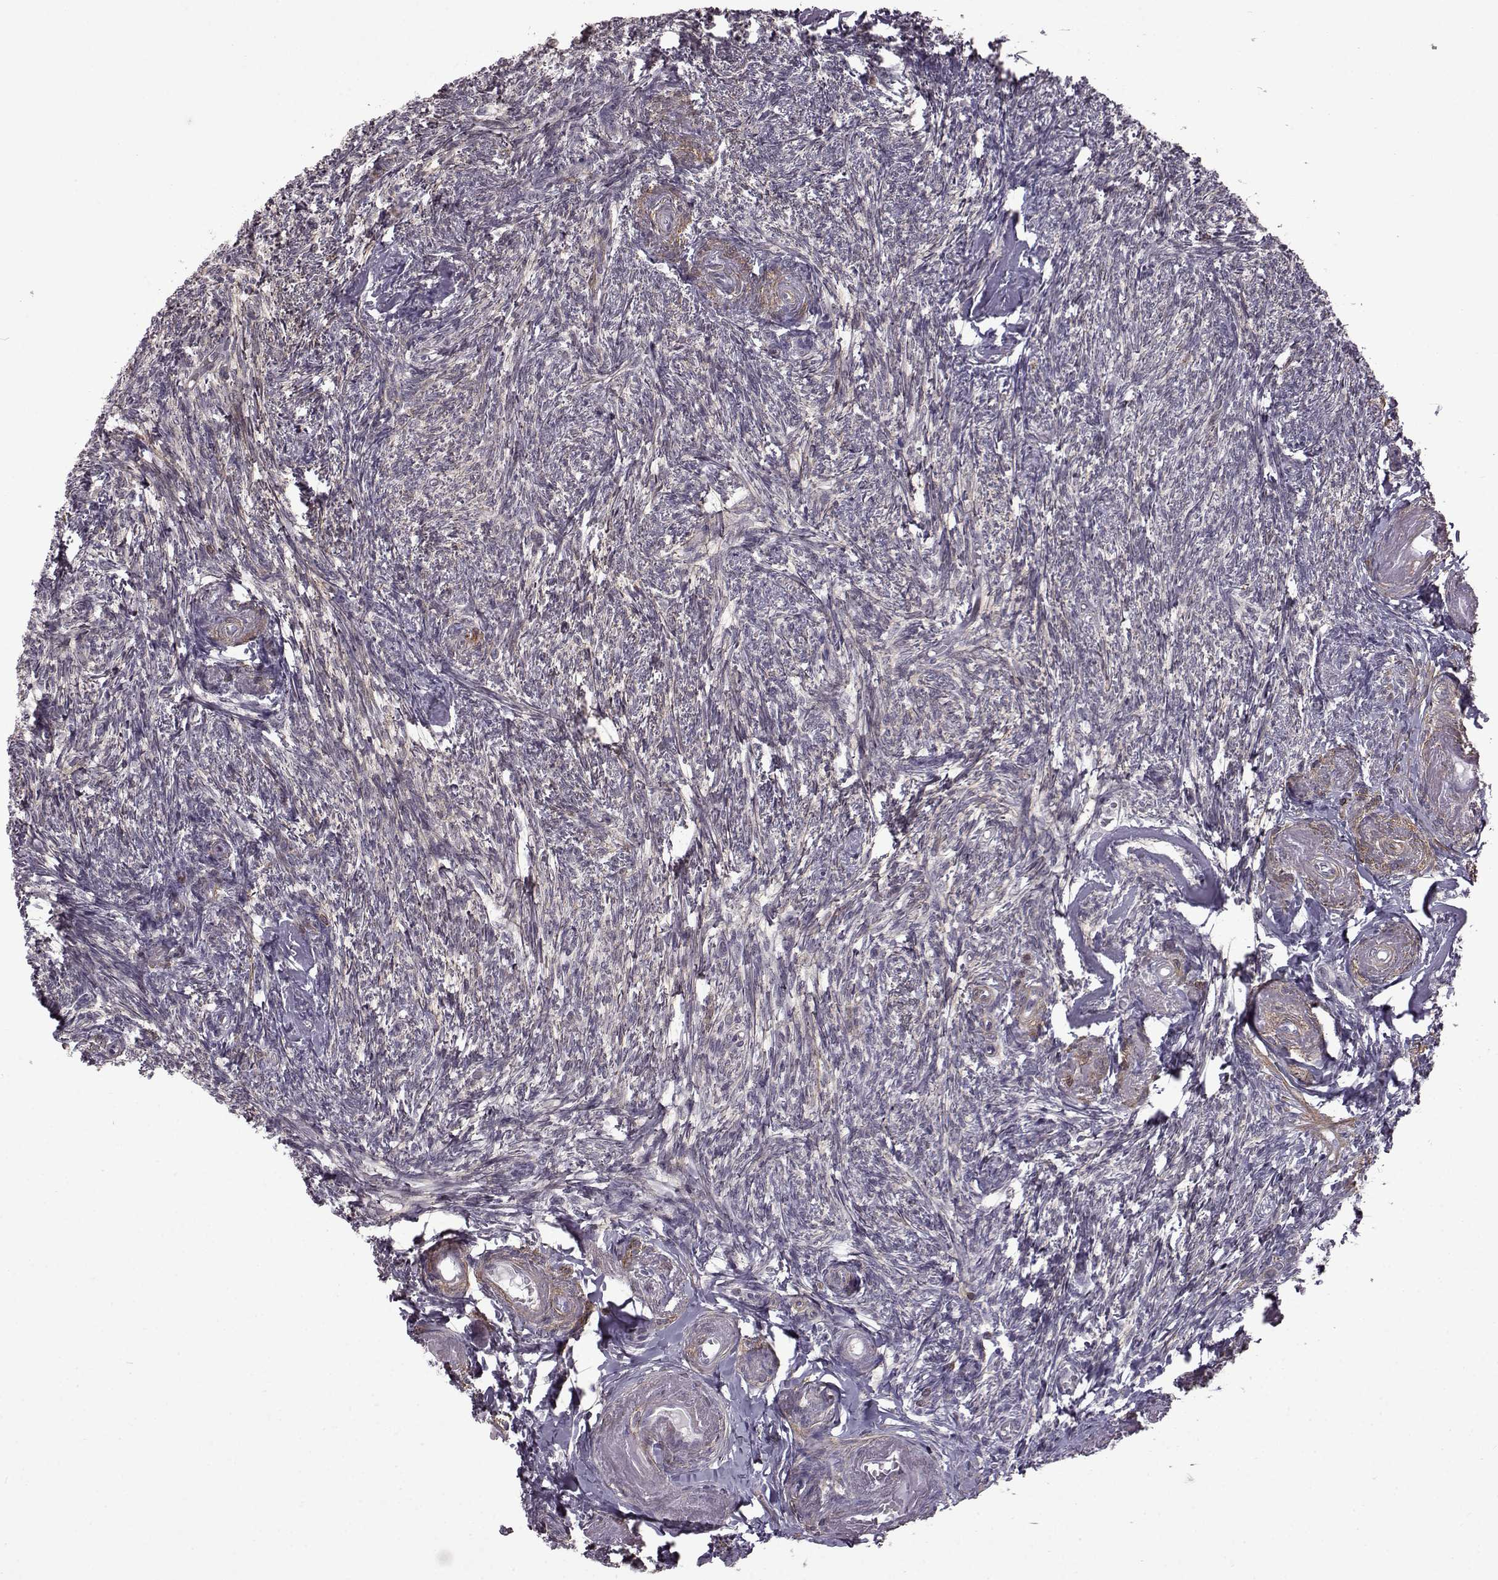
{"staining": {"intensity": "negative", "quantity": "none", "location": "none"}, "tissue": "ovary", "cell_type": "Follicle cells", "image_type": "normal", "snomed": [{"axis": "morphology", "description": "Normal tissue, NOS"}, {"axis": "topography", "description": "Ovary"}], "caption": "Immunohistochemistry image of benign ovary stained for a protein (brown), which reveals no staining in follicle cells. (DAB (3,3'-diaminobenzidine) immunohistochemistry, high magnification).", "gene": "SYNPO2", "patient": {"sex": "female", "age": 72}}